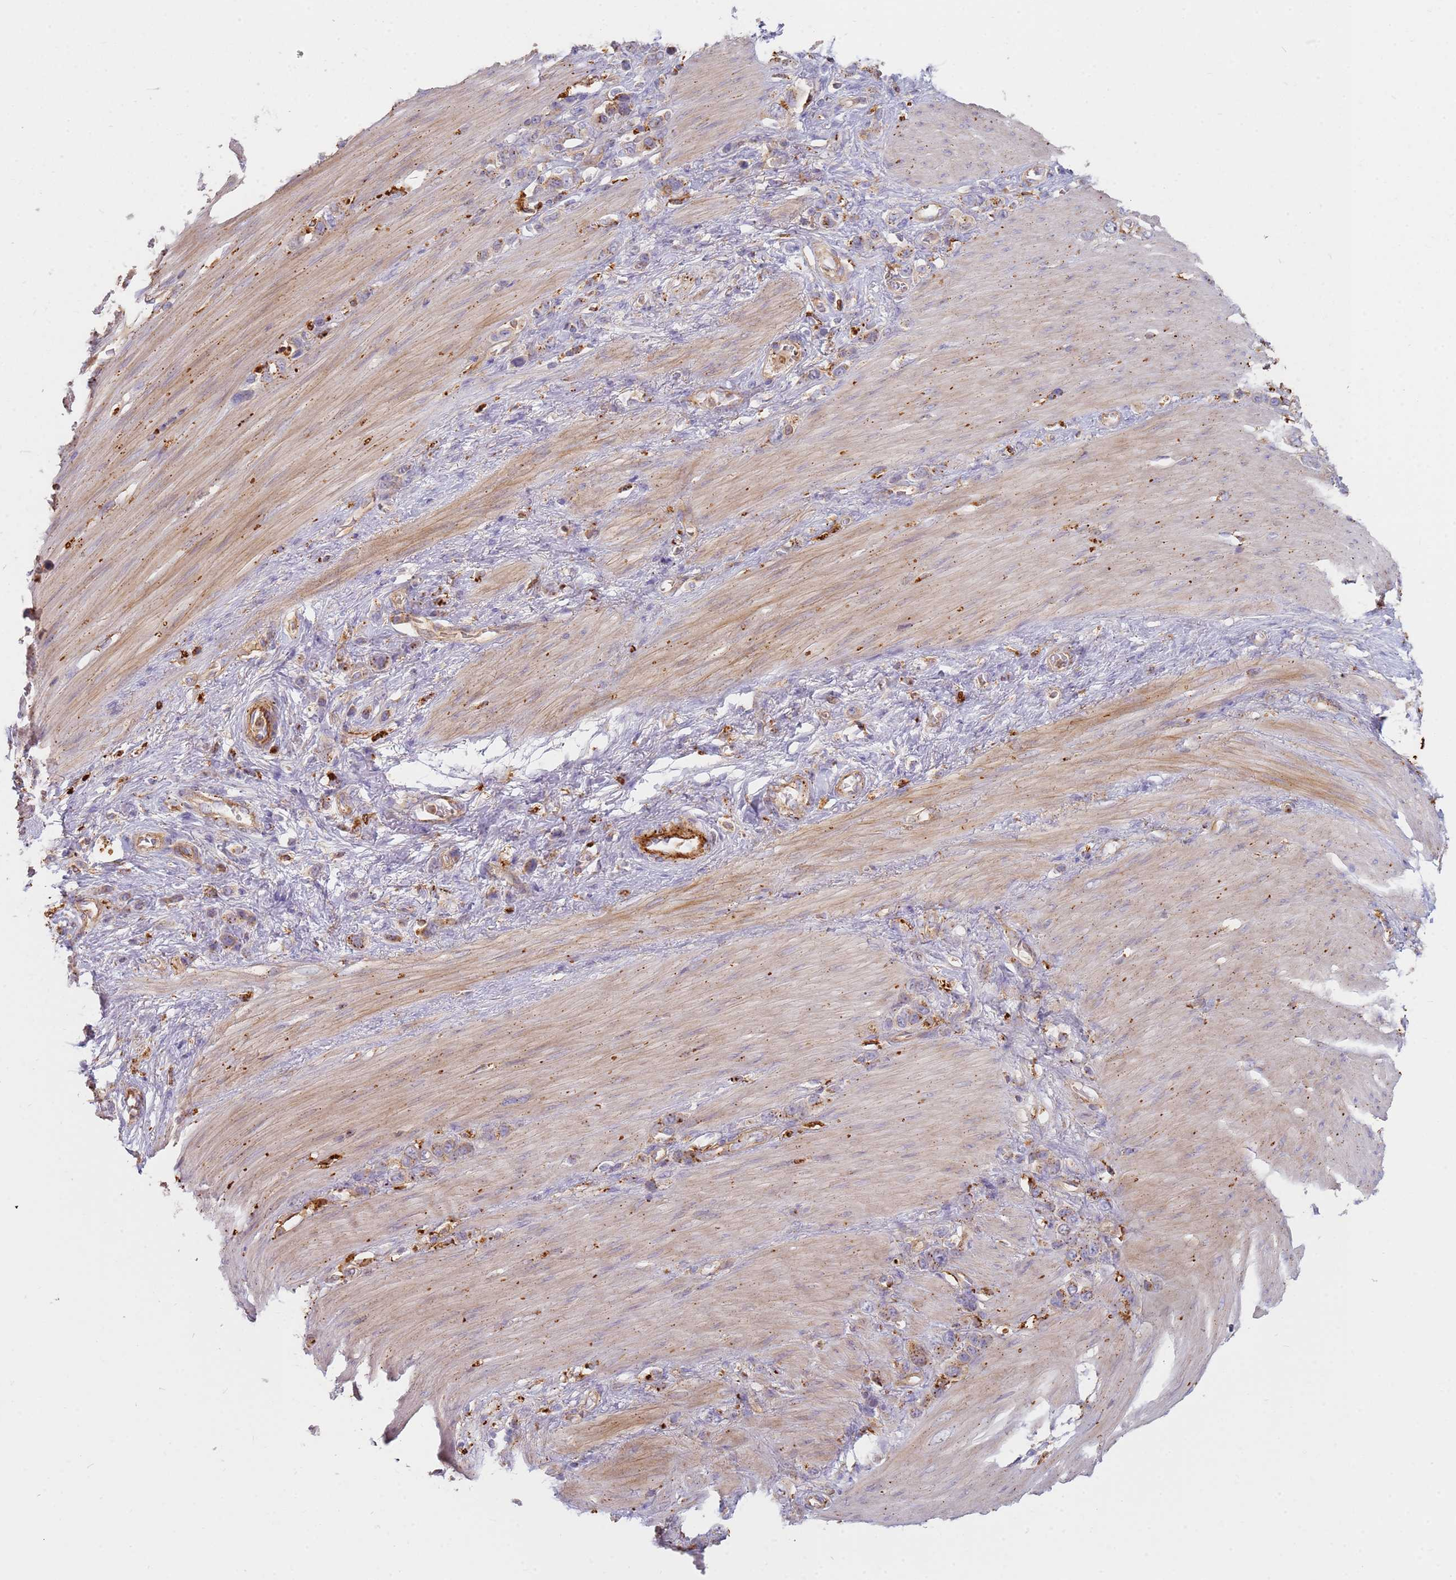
{"staining": {"intensity": "moderate", "quantity": "<25%", "location": "cytoplasmic/membranous"}, "tissue": "stomach cancer", "cell_type": "Tumor cells", "image_type": "cancer", "snomed": [{"axis": "morphology", "description": "Adenocarcinoma, NOS"}, {"axis": "morphology", "description": "Adenocarcinoma, High grade"}, {"axis": "topography", "description": "Stomach, upper"}, {"axis": "topography", "description": "Stomach, lower"}], "caption": "A brown stain shows moderate cytoplasmic/membranous expression of a protein in human high-grade adenocarcinoma (stomach) tumor cells. (brown staining indicates protein expression, while blue staining denotes nuclei).", "gene": "TMEM229B", "patient": {"sex": "female", "age": 65}}